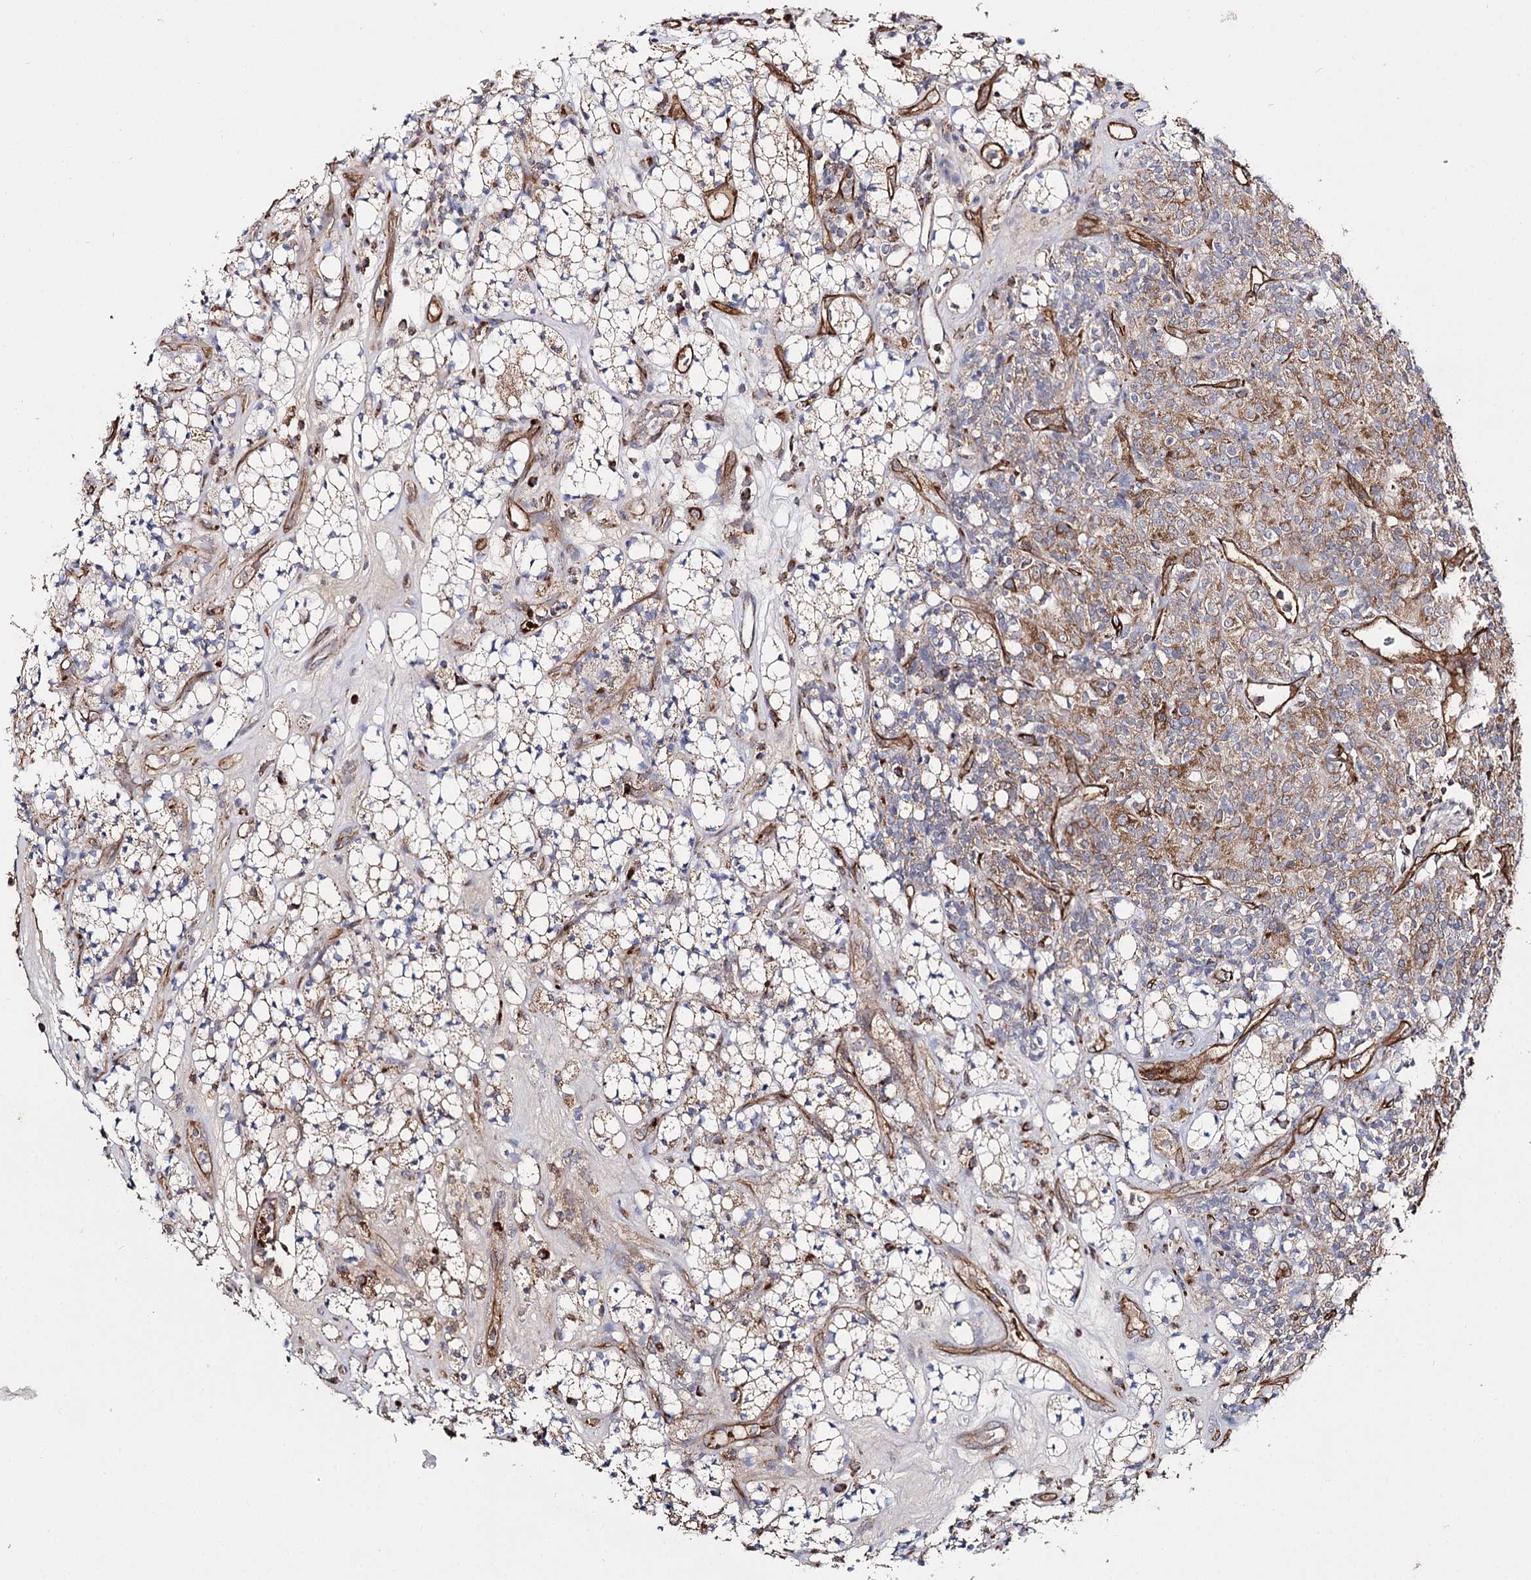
{"staining": {"intensity": "moderate", "quantity": "25%-75%", "location": "cytoplasmic/membranous"}, "tissue": "renal cancer", "cell_type": "Tumor cells", "image_type": "cancer", "snomed": [{"axis": "morphology", "description": "Adenocarcinoma, NOS"}, {"axis": "topography", "description": "Kidney"}], "caption": "Immunohistochemical staining of human adenocarcinoma (renal) shows medium levels of moderate cytoplasmic/membranous staining in approximately 25%-75% of tumor cells.", "gene": "CBR4", "patient": {"sex": "male", "age": 77}}